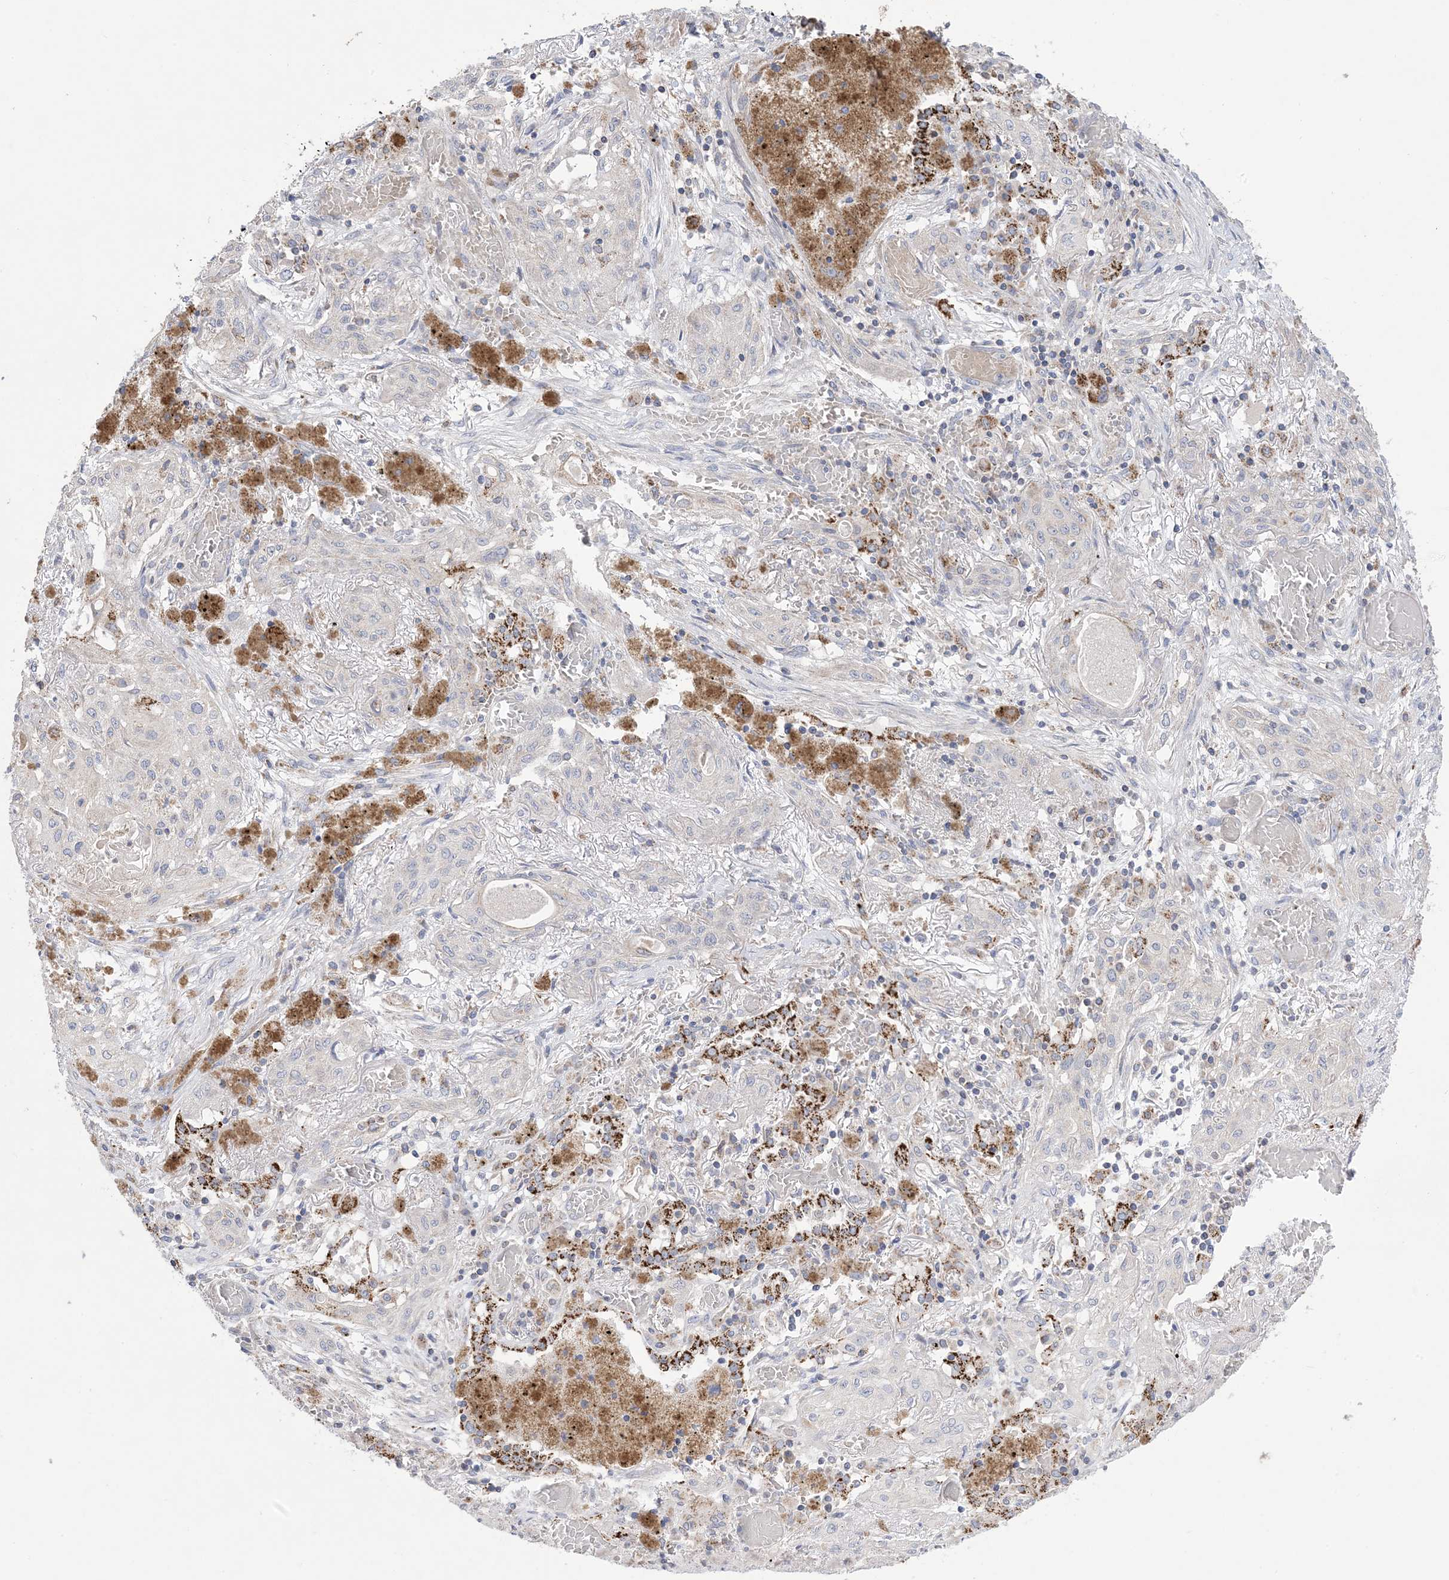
{"staining": {"intensity": "negative", "quantity": "none", "location": "none"}, "tissue": "lung cancer", "cell_type": "Tumor cells", "image_type": "cancer", "snomed": [{"axis": "morphology", "description": "Squamous cell carcinoma, NOS"}, {"axis": "topography", "description": "Lung"}], "caption": "DAB (3,3'-diaminobenzidine) immunohistochemical staining of squamous cell carcinoma (lung) reveals no significant positivity in tumor cells. (DAB IHC visualized using brightfield microscopy, high magnification).", "gene": "CLEC16A", "patient": {"sex": "female", "age": 47}}